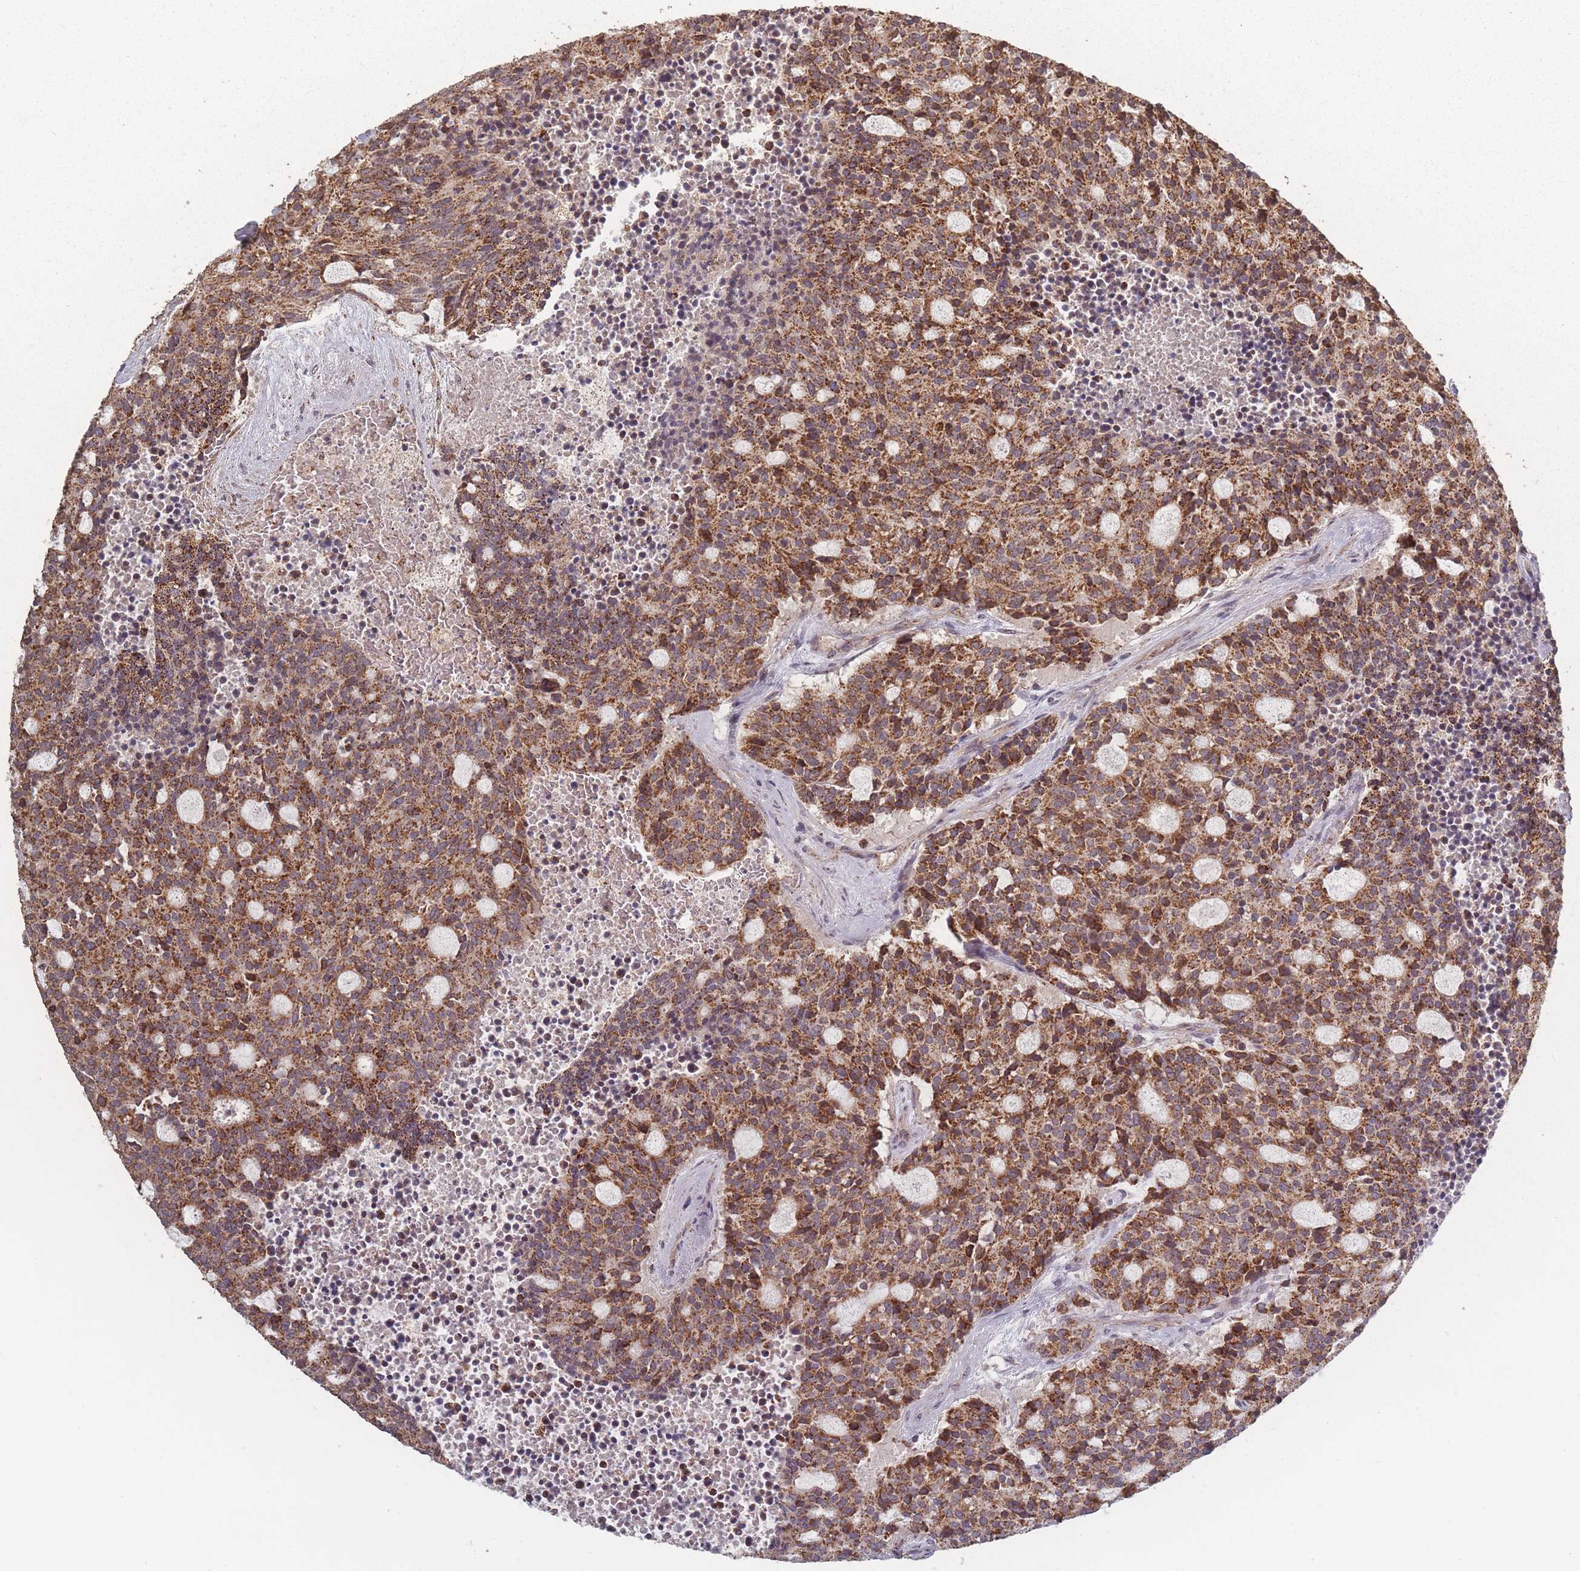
{"staining": {"intensity": "moderate", "quantity": ">75%", "location": "cytoplasmic/membranous"}, "tissue": "carcinoid", "cell_type": "Tumor cells", "image_type": "cancer", "snomed": [{"axis": "morphology", "description": "Carcinoid, malignant, NOS"}, {"axis": "topography", "description": "Pancreas"}], "caption": "Human carcinoid stained with a protein marker shows moderate staining in tumor cells.", "gene": "LYRM7", "patient": {"sex": "female", "age": 54}}